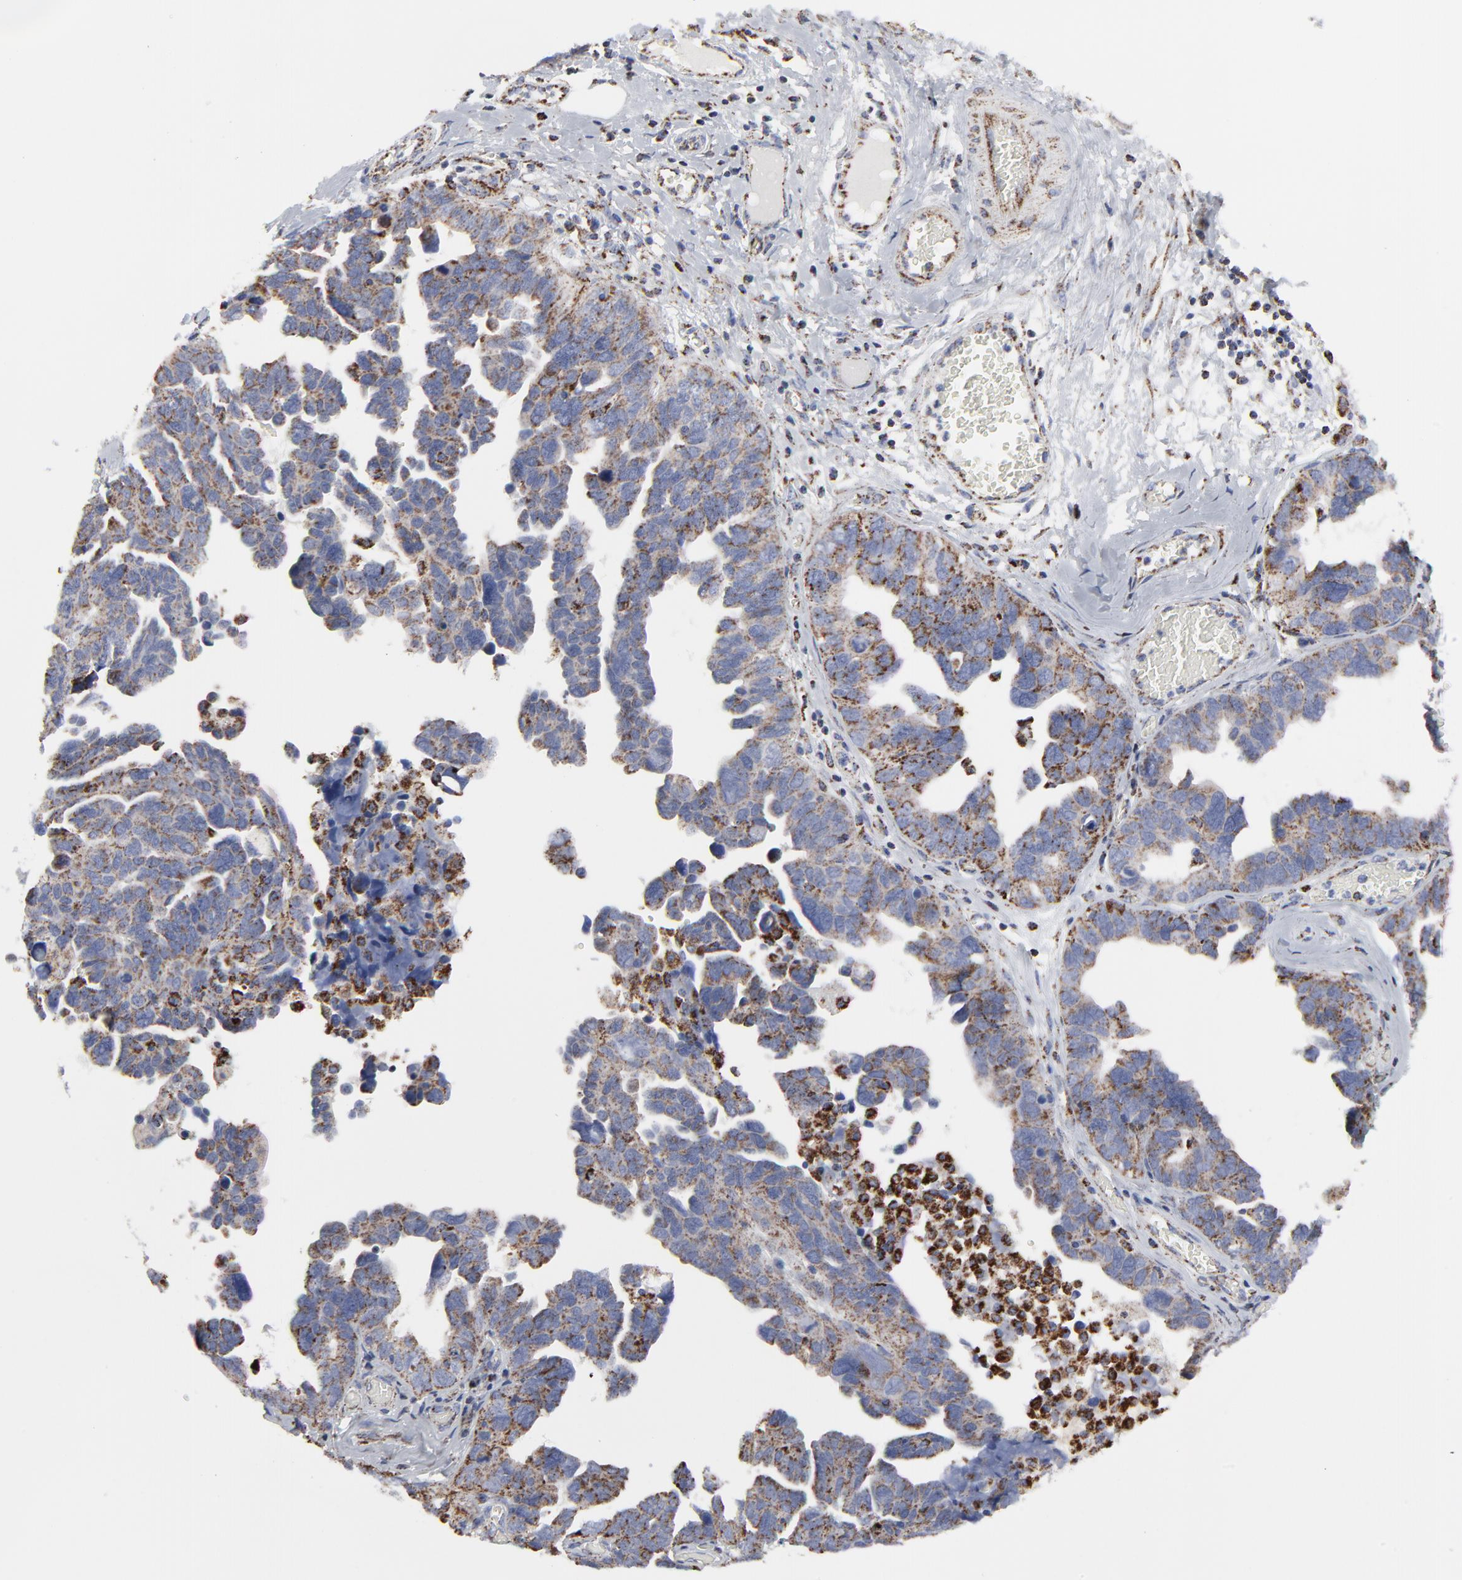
{"staining": {"intensity": "moderate", "quantity": "25%-75%", "location": "cytoplasmic/membranous"}, "tissue": "ovarian cancer", "cell_type": "Tumor cells", "image_type": "cancer", "snomed": [{"axis": "morphology", "description": "Cystadenocarcinoma, serous, NOS"}, {"axis": "topography", "description": "Ovary"}], "caption": "Human serous cystadenocarcinoma (ovarian) stained with a brown dye exhibits moderate cytoplasmic/membranous positive expression in about 25%-75% of tumor cells.", "gene": "TXNRD2", "patient": {"sex": "female", "age": 64}}